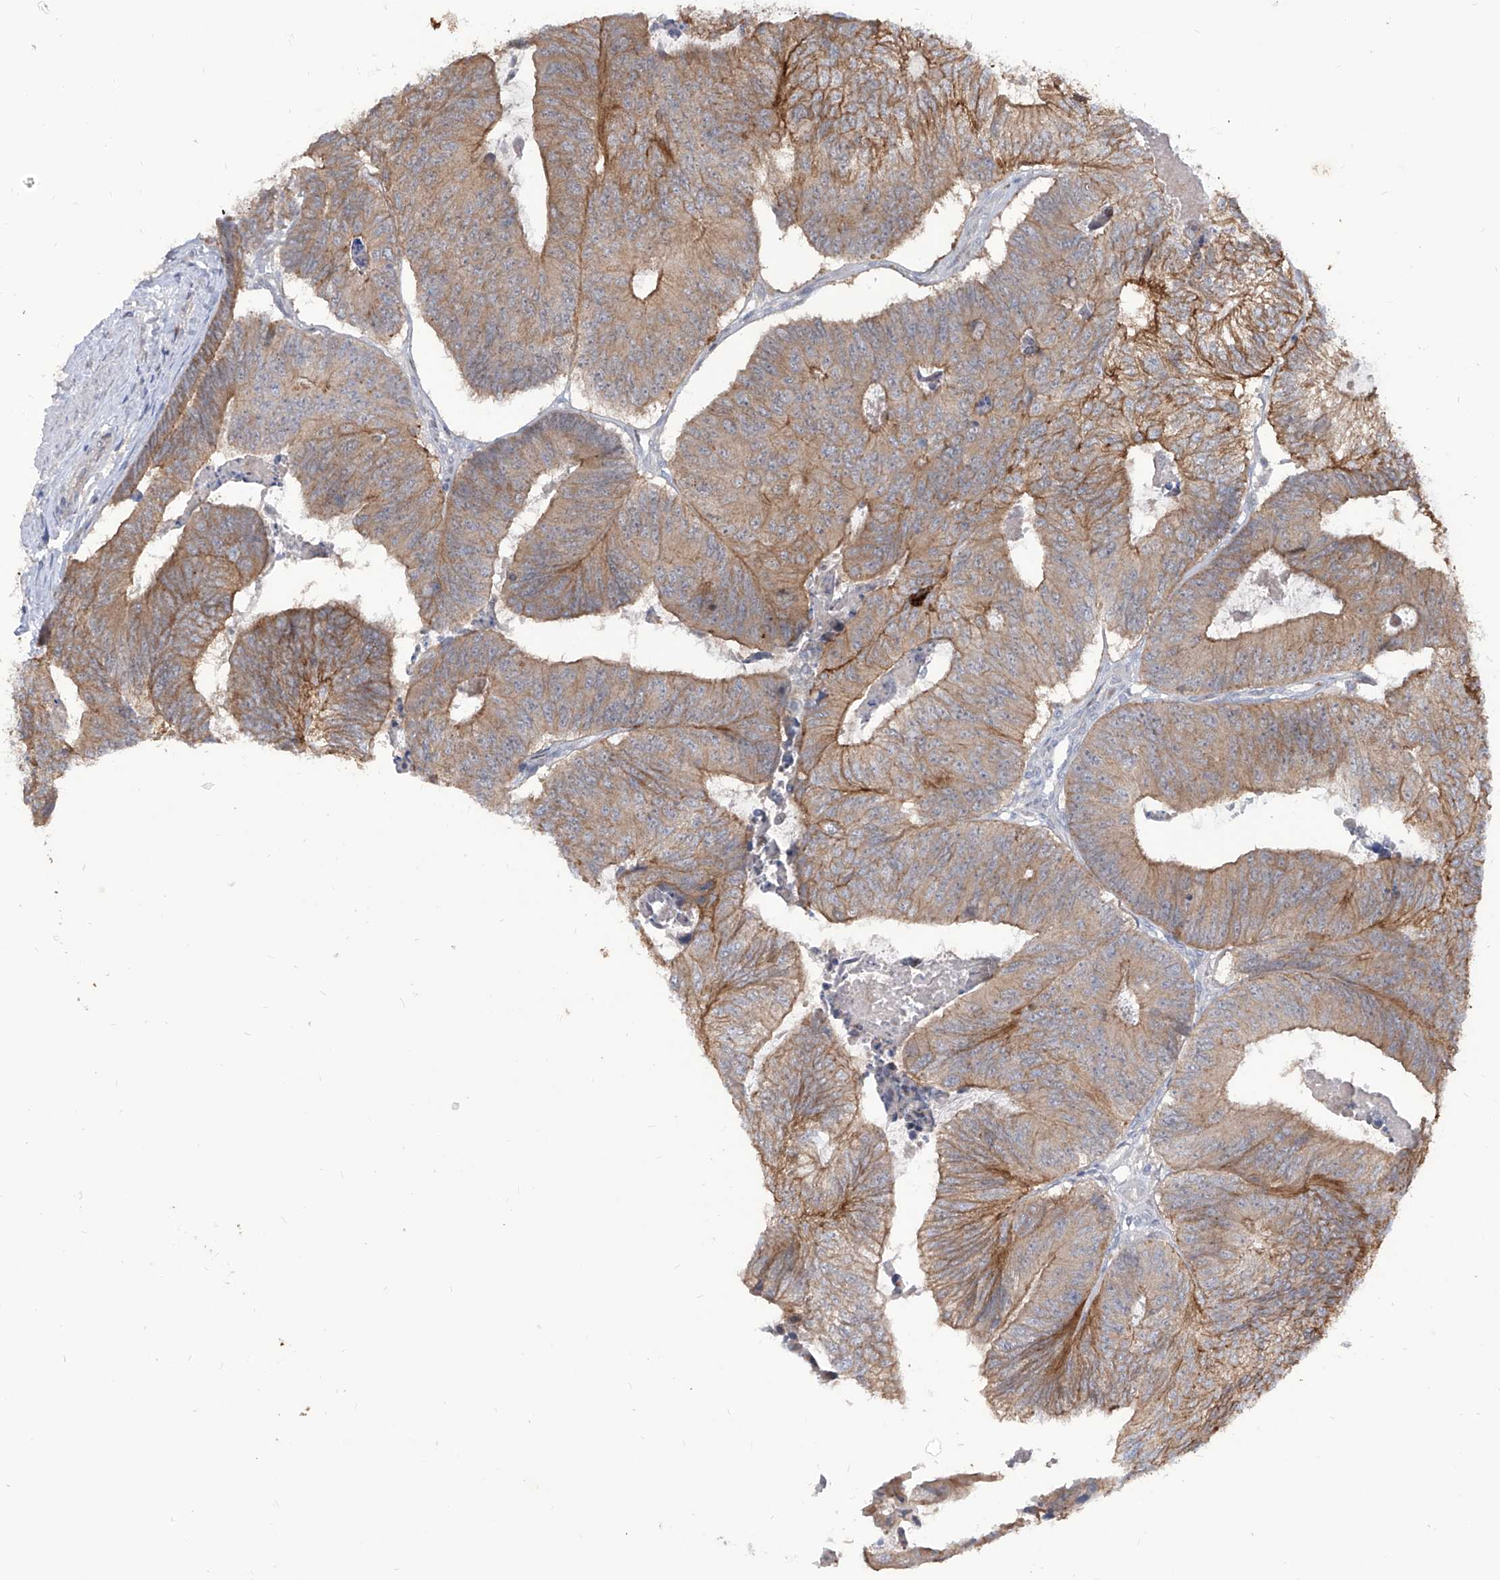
{"staining": {"intensity": "moderate", "quantity": "25%-75%", "location": "cytoplasmic/membranous"}, "tissue": "colorectal cancer", "cell_type": "Tumor cells", "image_type": "cancer", "snomed": [{"axis": "morphology", "description": "Adenocarcinoma, NOS"}, {"axis": "topography", "description": "Colon"}], "caption": "Colorectal cancer tissue reveals moderate cytoplasmic/membranous positivity in about 25%-75% of tumor cells", "gene": "LRRC1", "patient": {"sex": "female", "age": 67}}